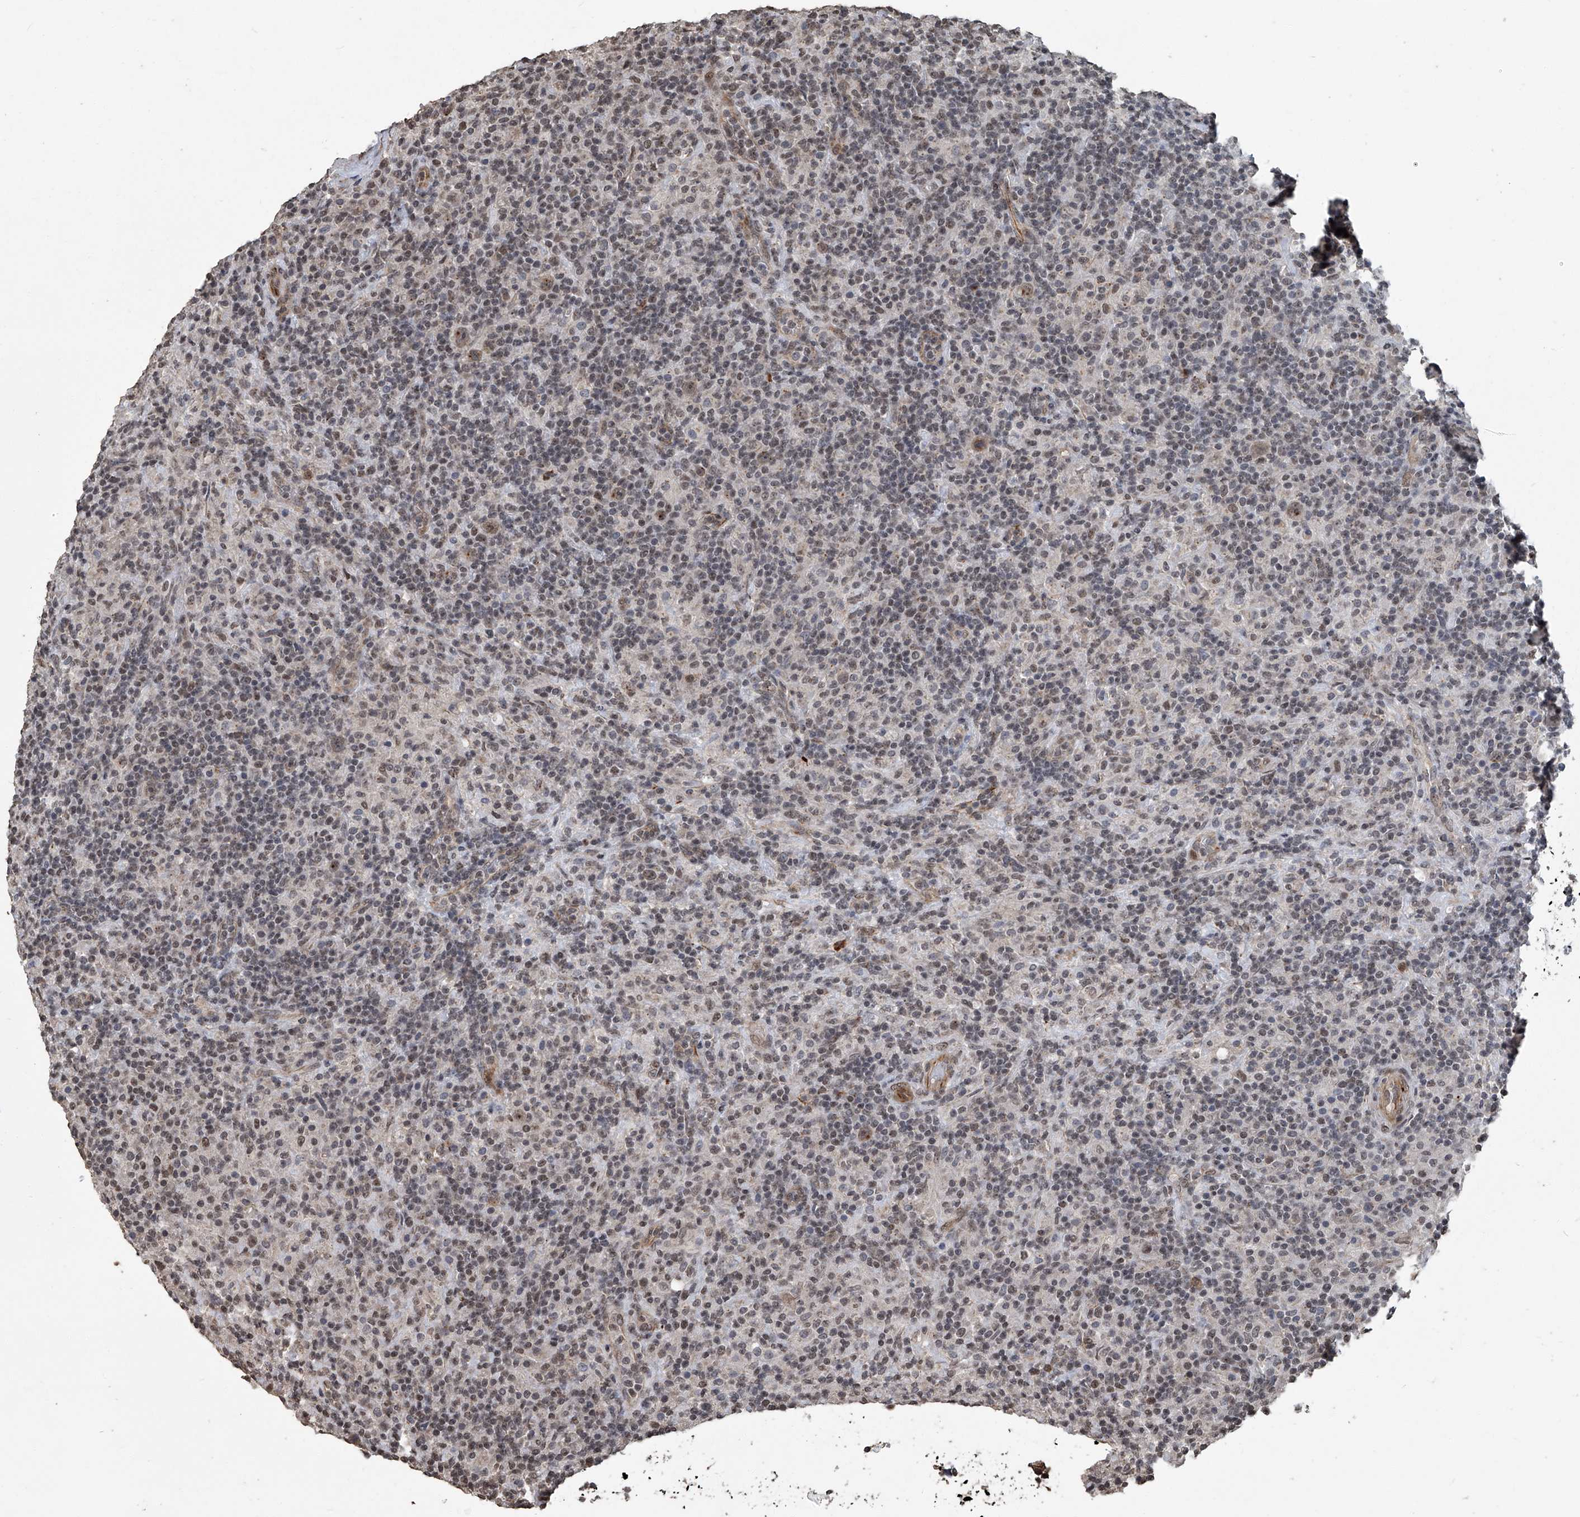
{"staining": {"intensity": "negative", "quantity": "none", "location": "none"}, "tissue": "lymphoma", "cell_type": "Tumor cells", "image_type": "cancer", "snomed": [{"axis": "morphology", "description": "Hodgkin's disease, NOS"}, {"axis": "topography", "description": "Lymph node"}], "caption": "Immunohistochemistry (IHC) histopathology image of human lymphoma stained for a protein (brown), which displays no staining in tumor cells. (Brightfield microscopy of DAB (3,3'-diaminobenzidine) immunohistochemistry at high magnification).", "gene": "GPR132", "patient": {"sex": "male", "age": 70}}